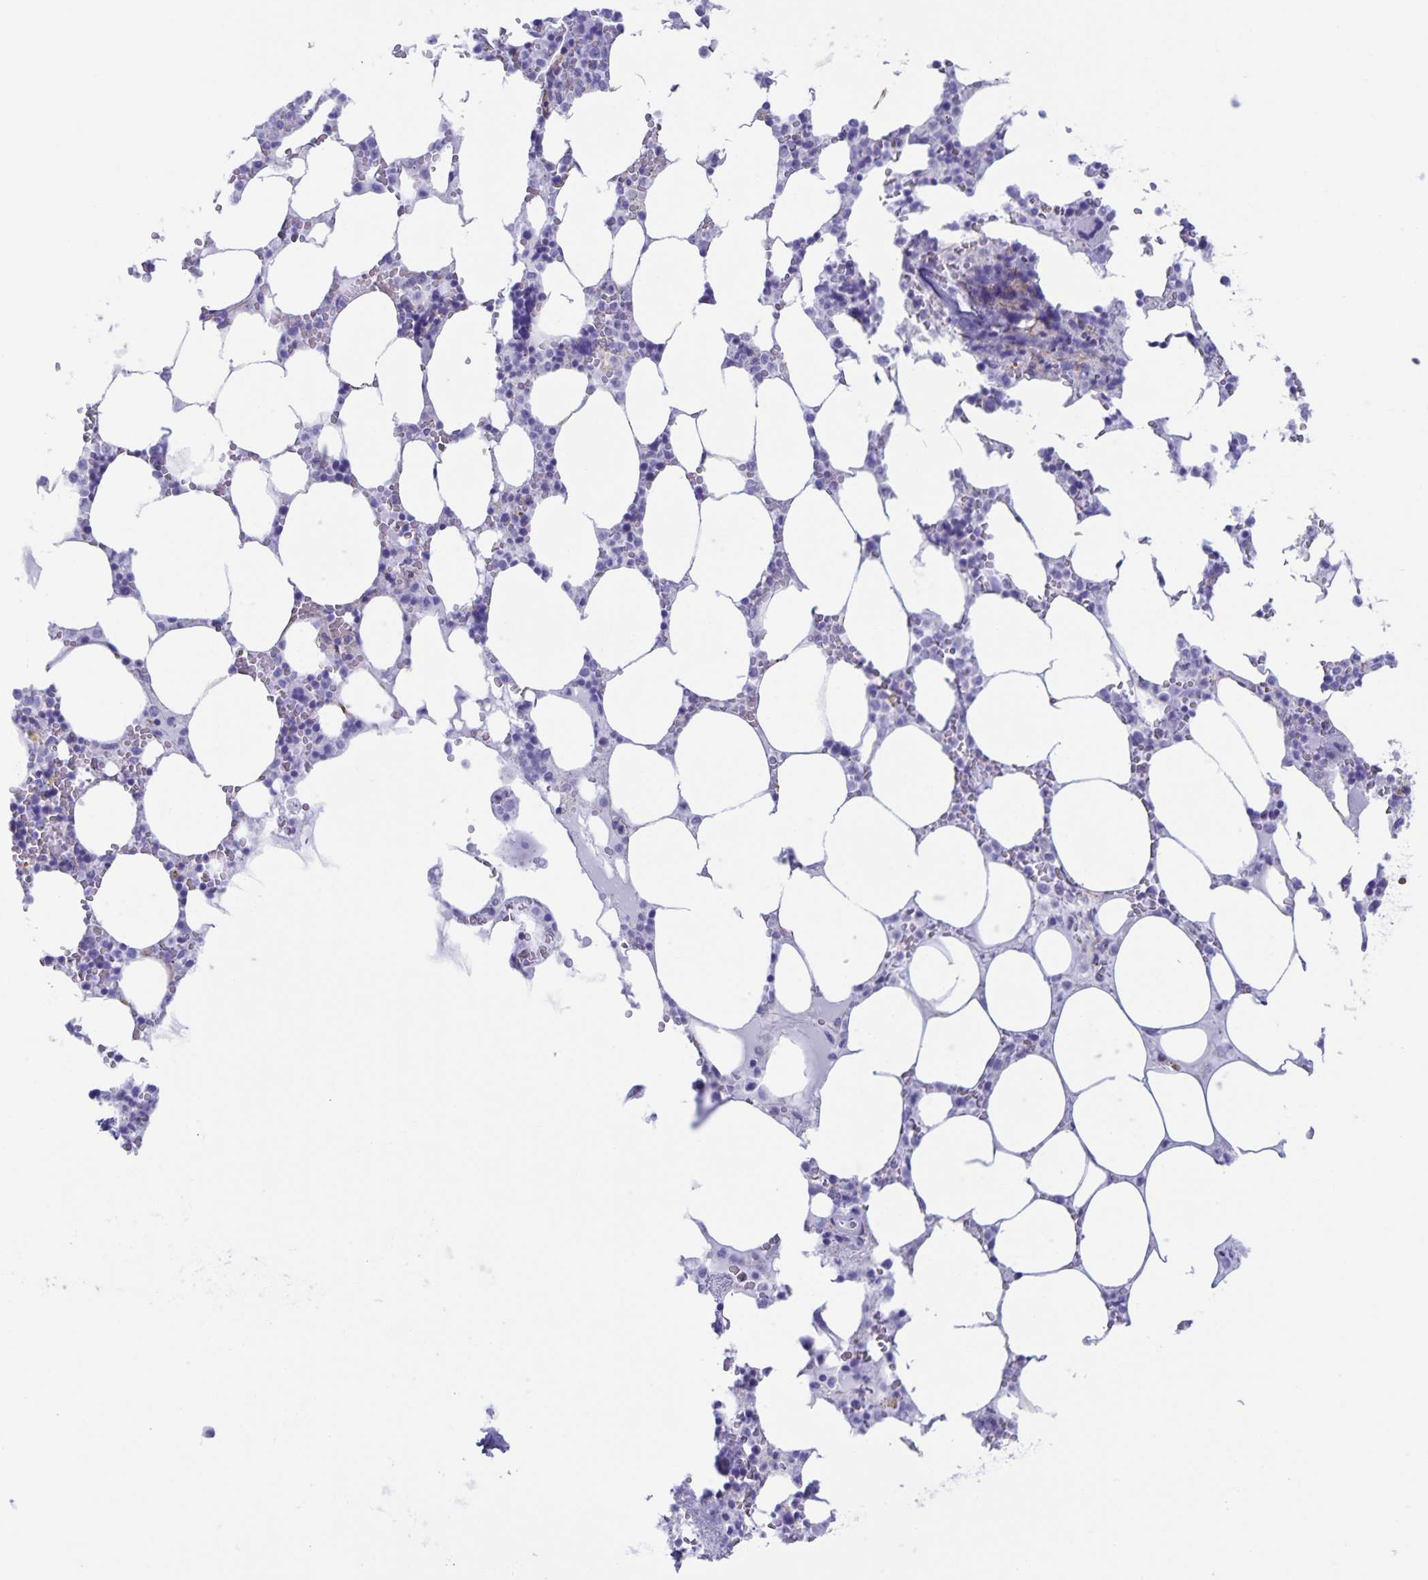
{"staining": {"intensity": "negative", "quantity": "none", "location": "none"}, "tissue": "bone marrow", "cell_type": "Hematopoietic cells", "image_type": "normal", "snomed": [{"axis": "morphology", "description": "Normal tissue, NOS"}, {"axis": "topography", "description": "Bone marrow"}], "caption": "Immunohistochemistry histopathology image of unremarkable human bone marrow stained for a protein (brown), which exhibits no positivity in hematopoietic cells.", "gene": "AQP4", "patient": {"sex": "male", "age": 64}}